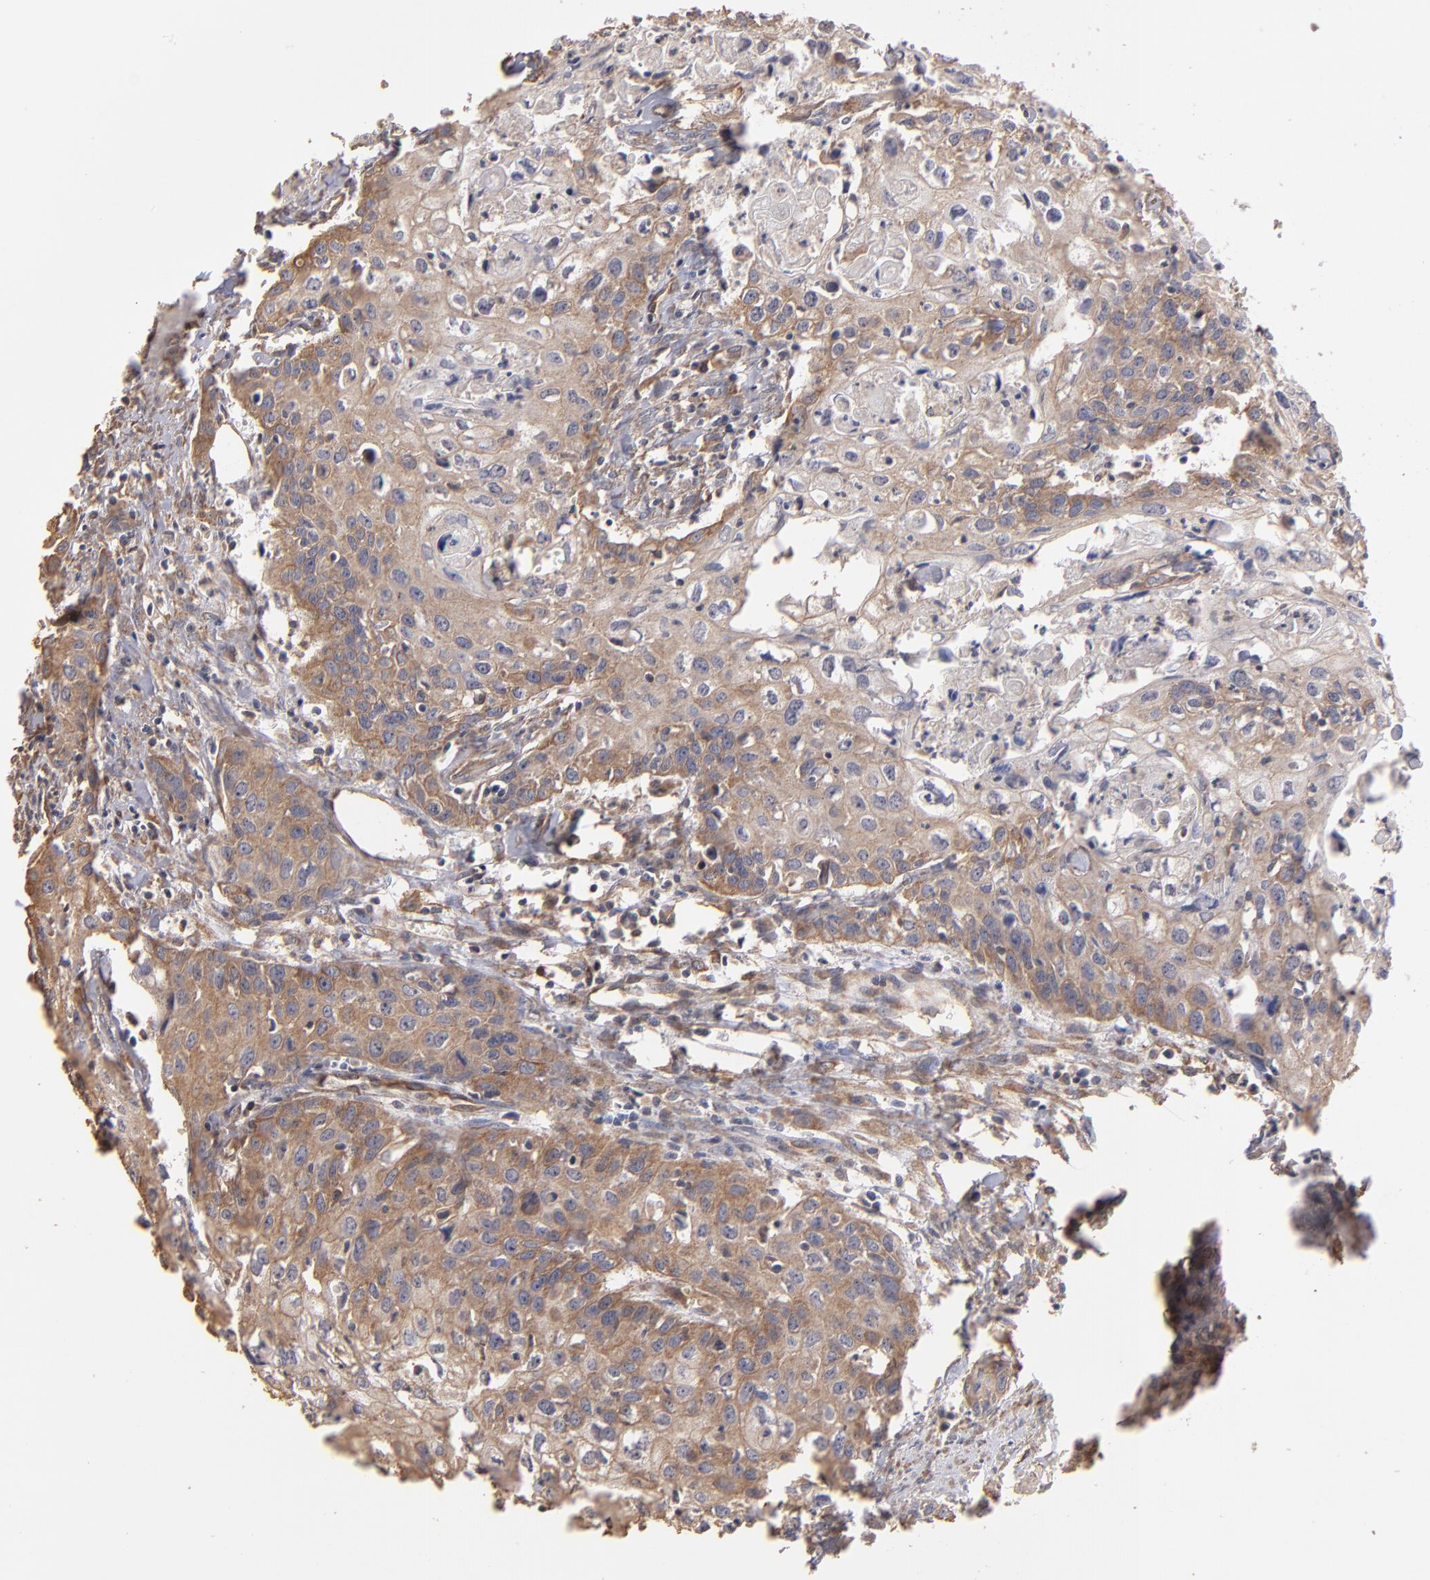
{"staining": {"intensity": "moderate", "quantity": "25%-75%", "location": "cytoplasmic/membranous"}, "tissue": "urothelial cancer", "cell_type": "Tumor cells", "image_type": "cancer", "snomed": [{"axis": "morphology", "description": "Urothelial carcinoma, High grade"}, {"axis": "topography", "description": "Urinary bladder"}], "caption": "Moderate cytoplasmic/membranous staining is identified in about 25%-75% of tumor cells in urothelial carcinoma (high-grade). The protein is stained brown, and the nuclei are stained in blue (DAB (3,3'-diaminobenzidine) IHC with brightfield microscopy, high magnification).", "gene": "DMD", "patient": {"sex": "male", "age": 54}}